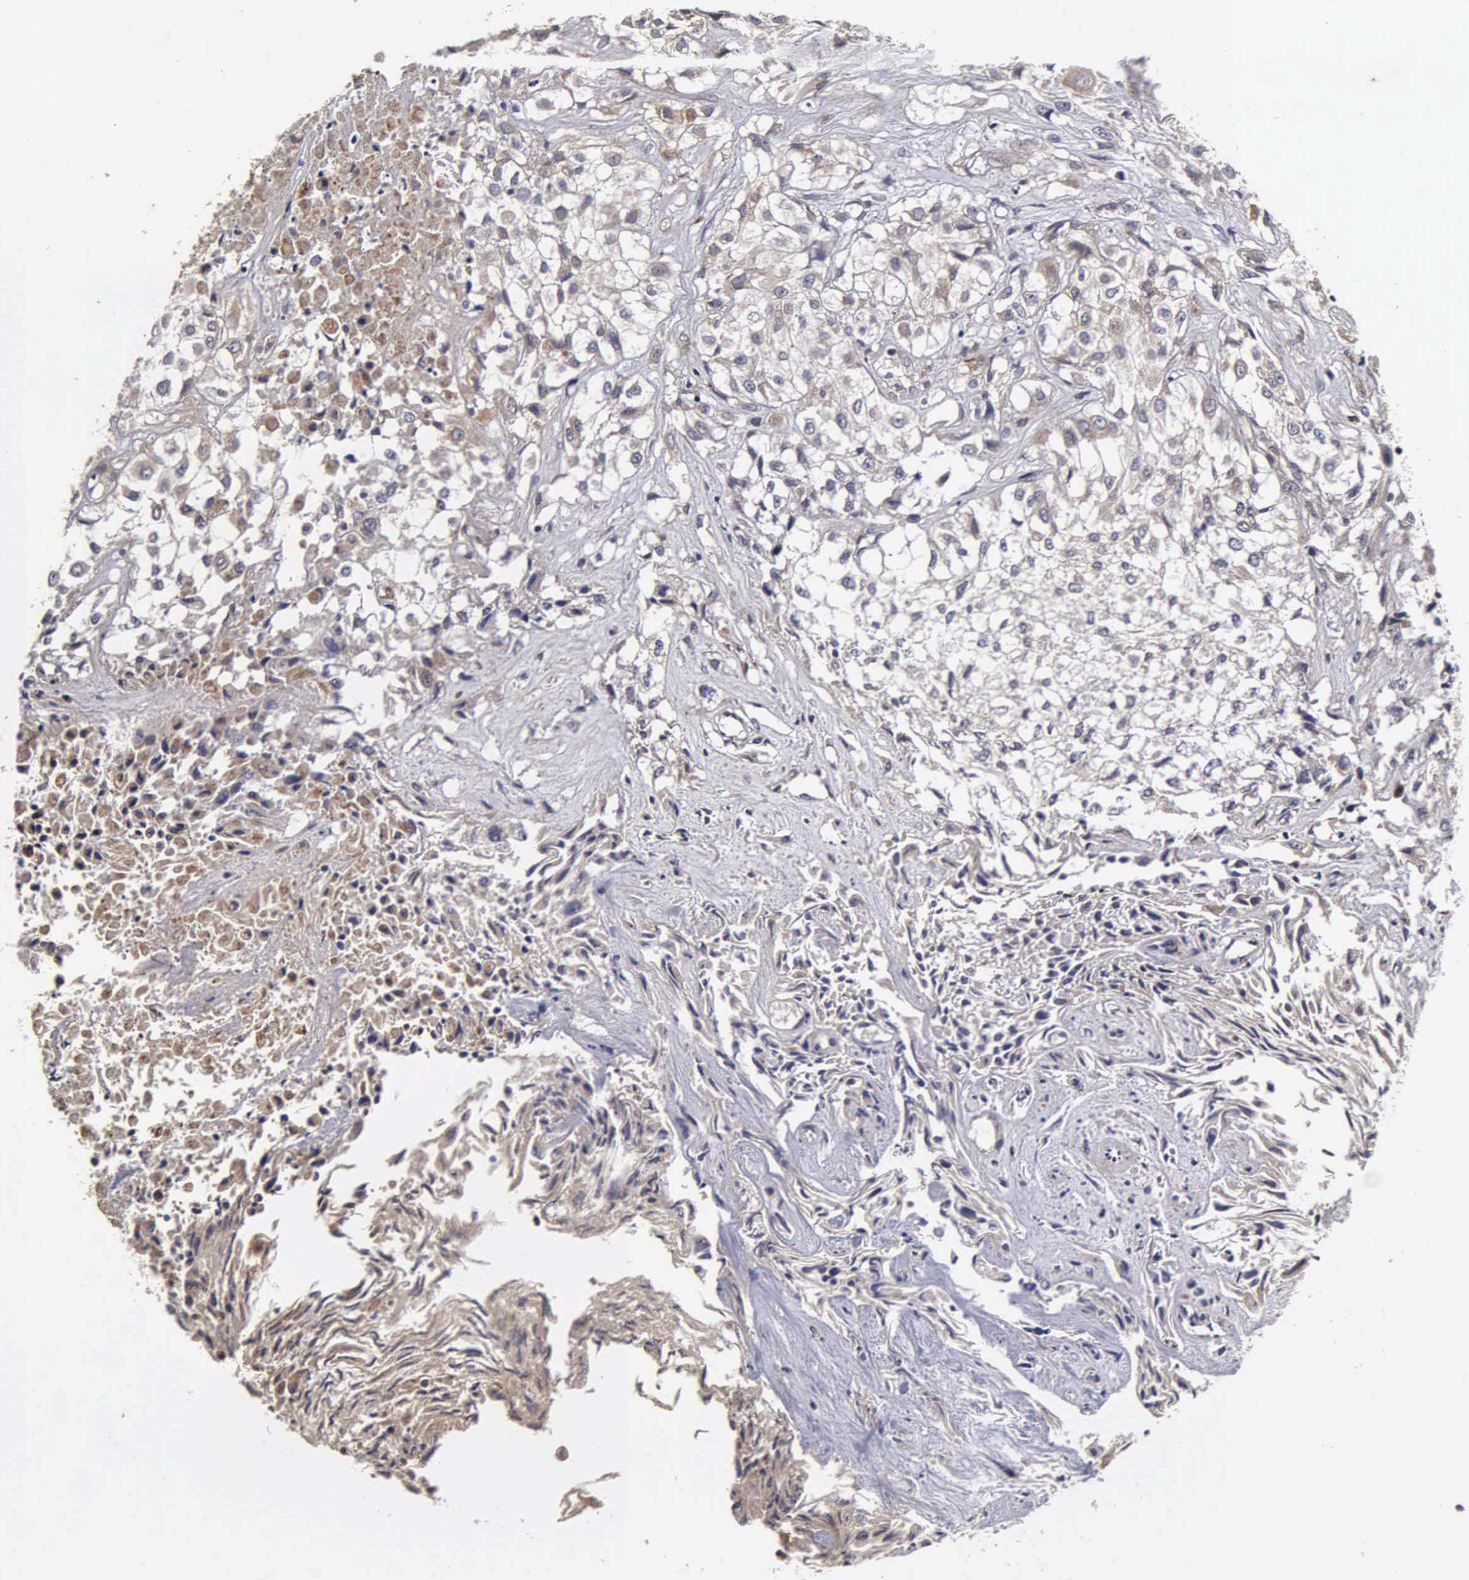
{"staining": {"intensity": "moderate", "quantity": "25%-75%", "location": "cytoplasmic/membranous"}, "tissue": "urothelial cancer", "cell_type": "Tumor cells", "image_type": "cancer", "snomed": [{"axis": "morphology", "description": "Urothelial carcinoma, High grade"}, {"axis": "topography", "description": "Urinary bladder"}], "caption": "Approximately 25%-75% of tumor cells in human high-grade urothelial carcinoma display moderate cytoplasmic/membranous protein positivity as visualized by brown immunohistochemical staining.", "gene": "CST3", "patient": {"sex": "male", "age": 56}}